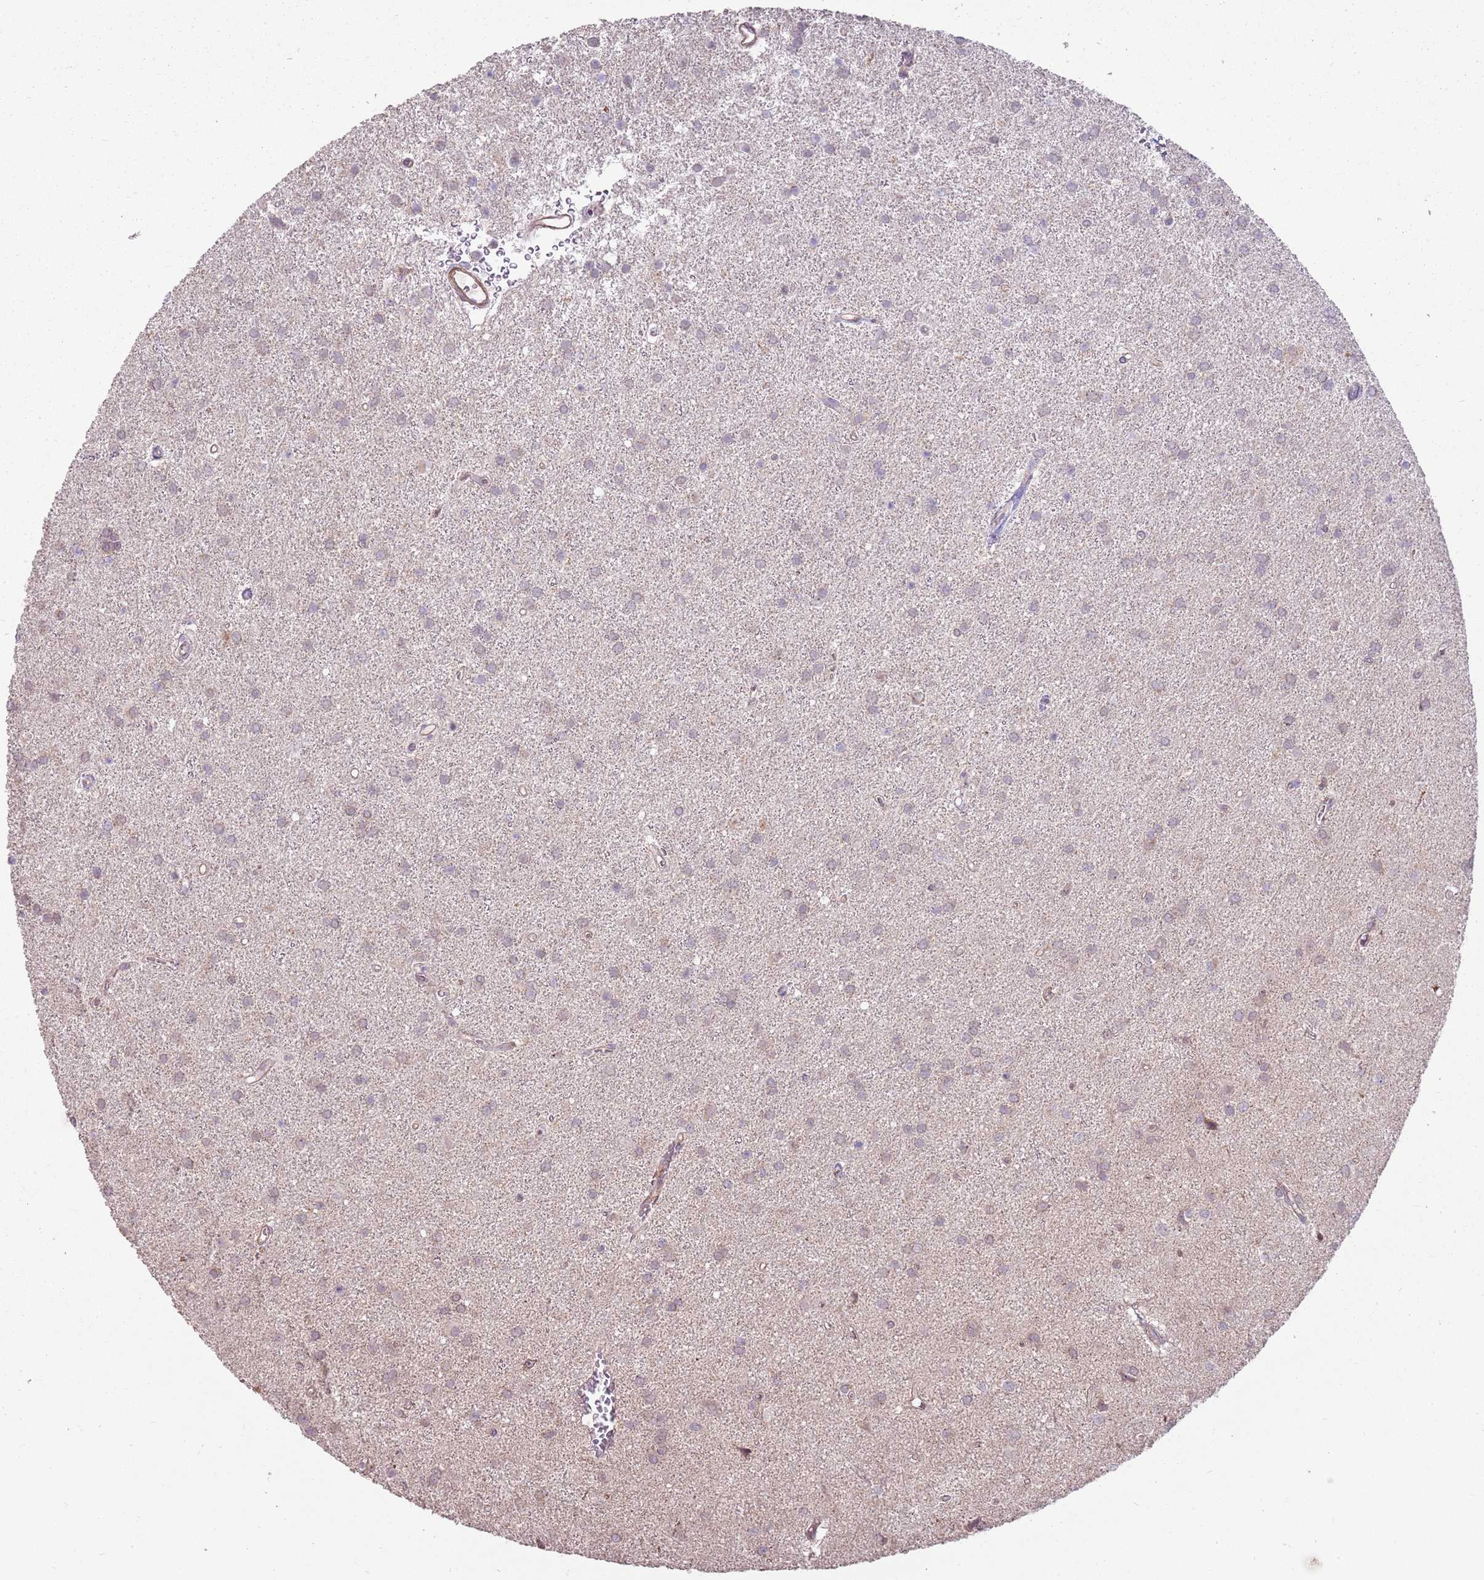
{"staining": {"intensity": "negative", "quantity": "none", "location": "none"}, "tissue": "glioma", "cell_type": "Tumor cells", "image_type": "cancer", "snomed": [{"axis": "morphology", "description": "Glioma, malignant, High grade"}, {"axis": "topography", "description": "Brain"}], "caption": "Immunohistochemistry of glioma reveals no positivity in tumor cells.", "gene": "SPATA31D1", "patient": {"sex": "female", "age": 50}}